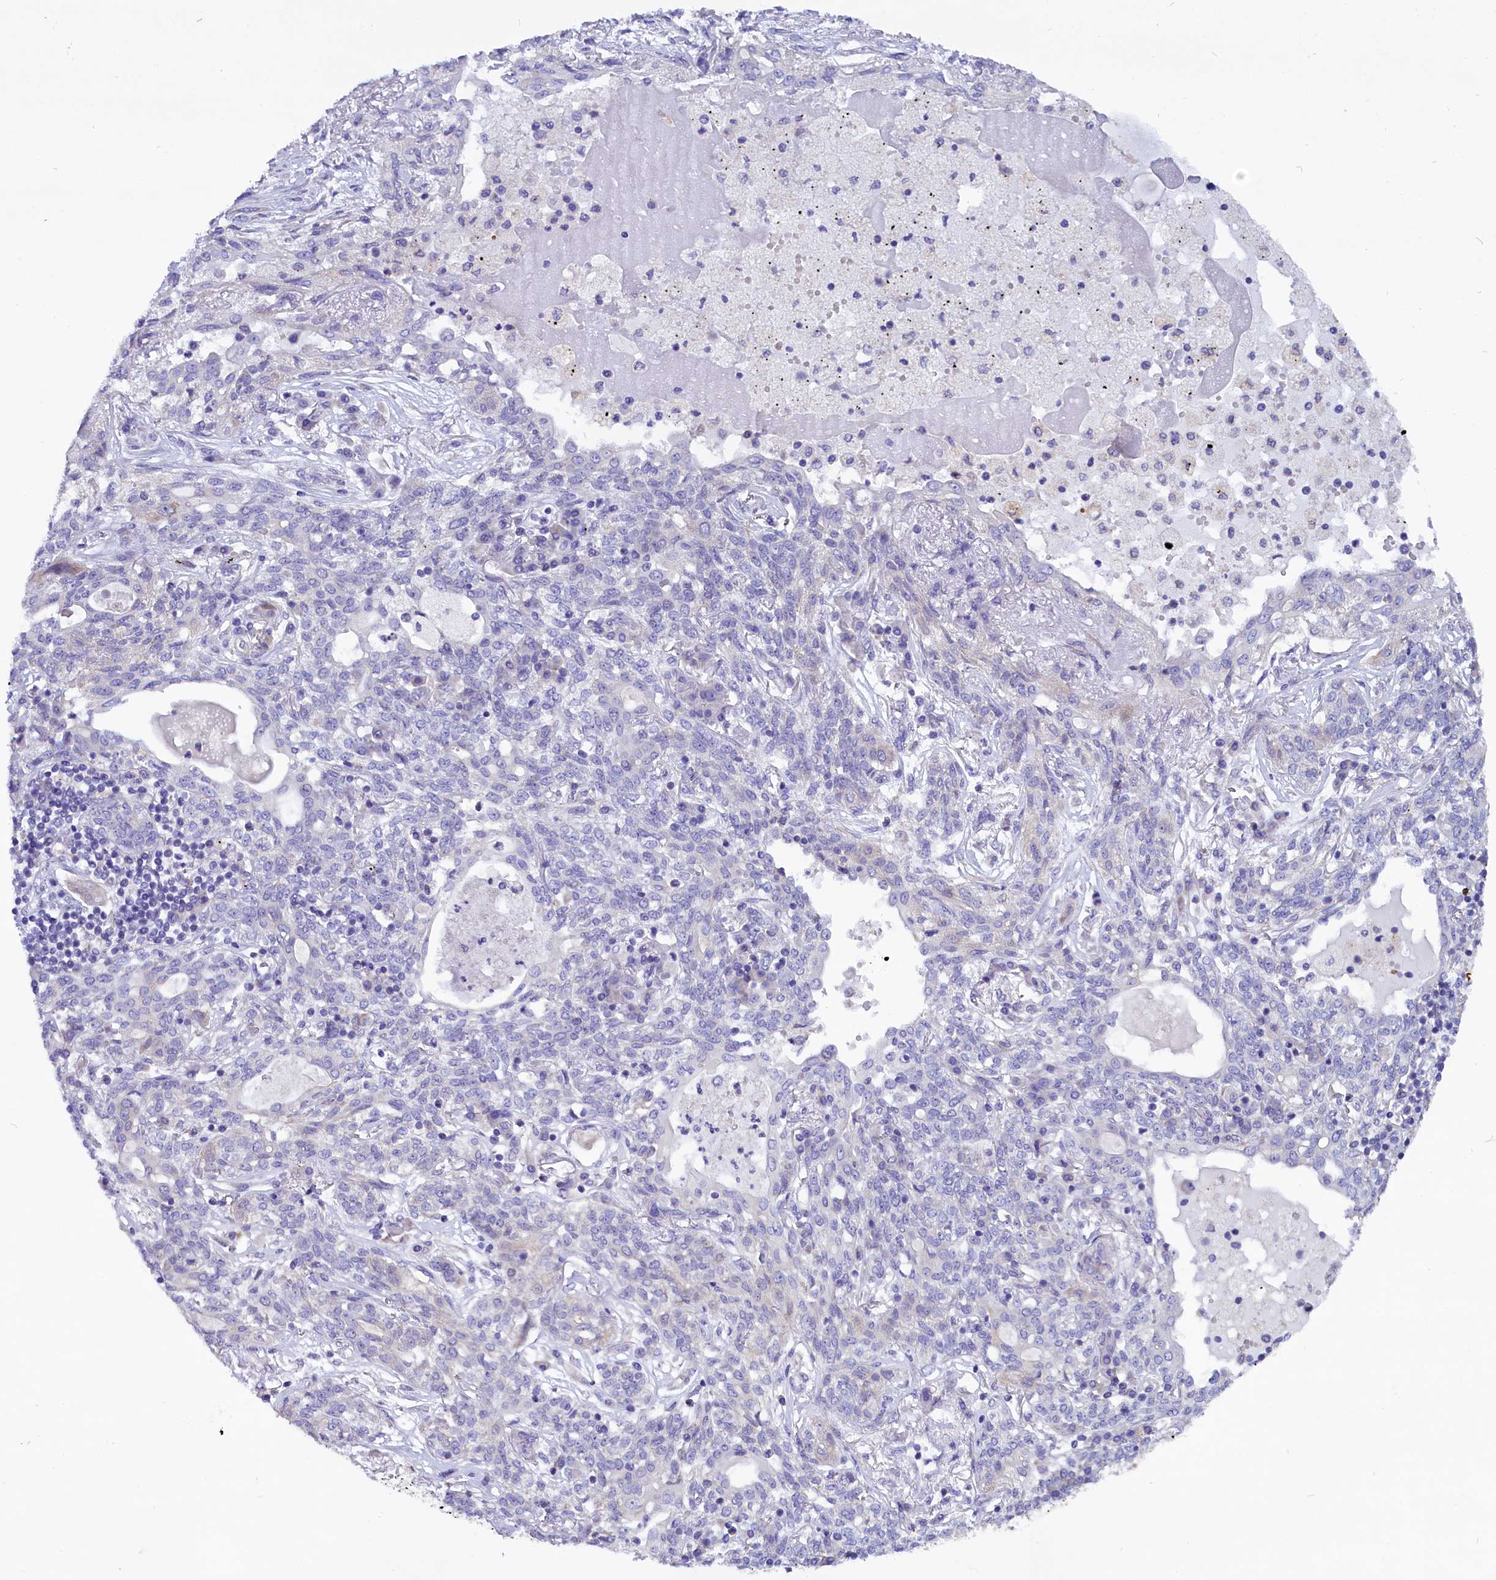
{"staining": {"intensity": "negative", "quantity": "none", "location": "none"}, "tissue": "lung cancer", "cell_type": "Tumor cells", "image_type": "cancer", "snomed": [{"axis": "morphology", "description": "Squamous cell carcinoma, NOS"}, {"axis": "topography", "description": "Lung"}], "caption": "The image reveals no significant staining in tumor cells of lung squamous cell carcinoma.", "gene": "CEP170", "patient": {"sex": "female", "age": 70}}